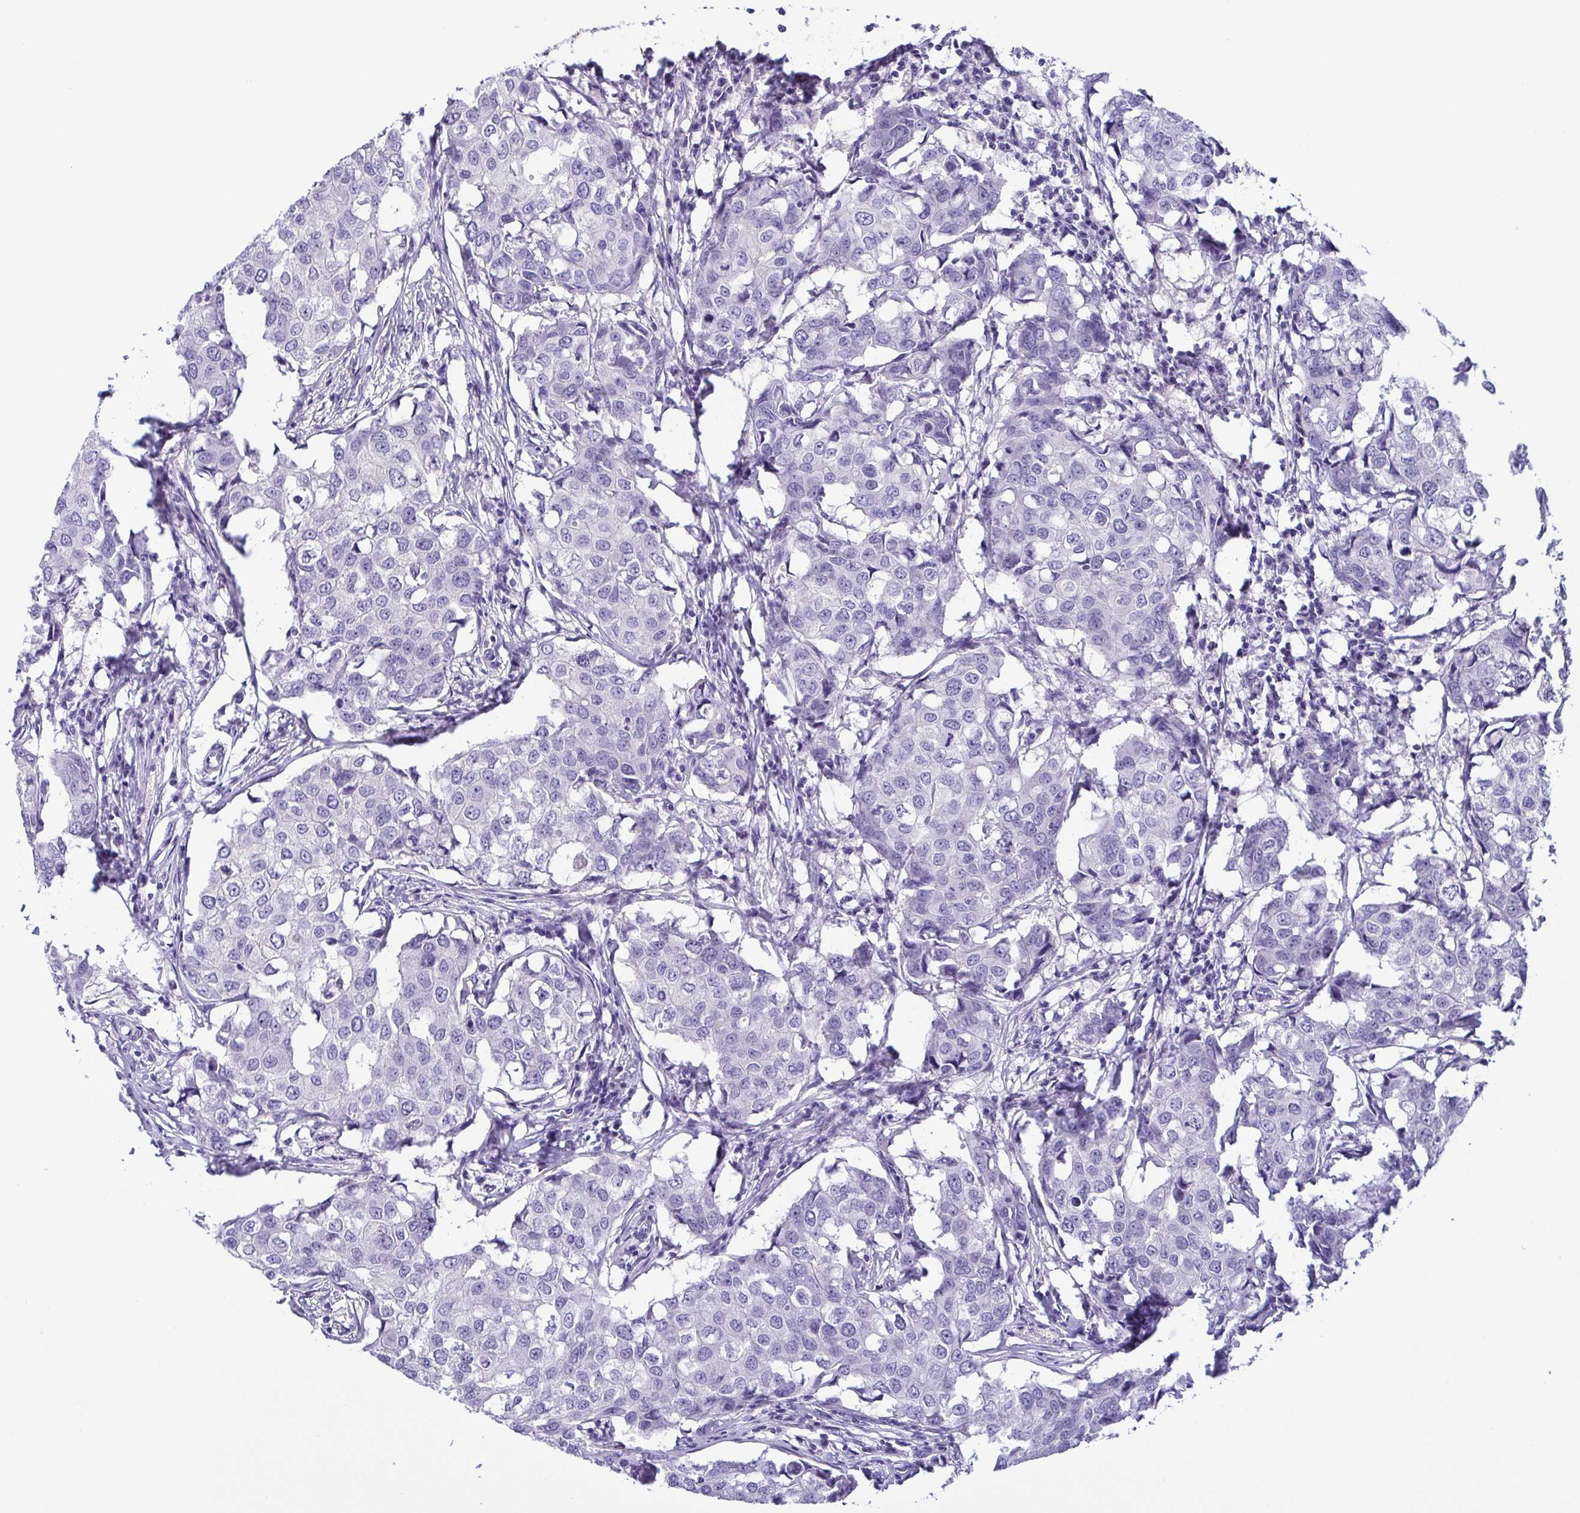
{"staining": {"intensity": "negative", "quantity": "none", "location": "none"}, "tissue": "breast cancer", "cell_type": "Tumor cells", "image_type": "cancer", "snomed": [{"axis": "morphology", "description": "Duct carcinoma"}, {"axis": "topography", "description": "Breast"}], "caption": "There is no significant staining in tumor cells of breast intraductal carcinoma. The staining is performed using DAB brown chromogen with nuclei counter-stained in using hematoxylin.", "gene": "MYL7", "patient": {"sex": "female", "age": 27}}